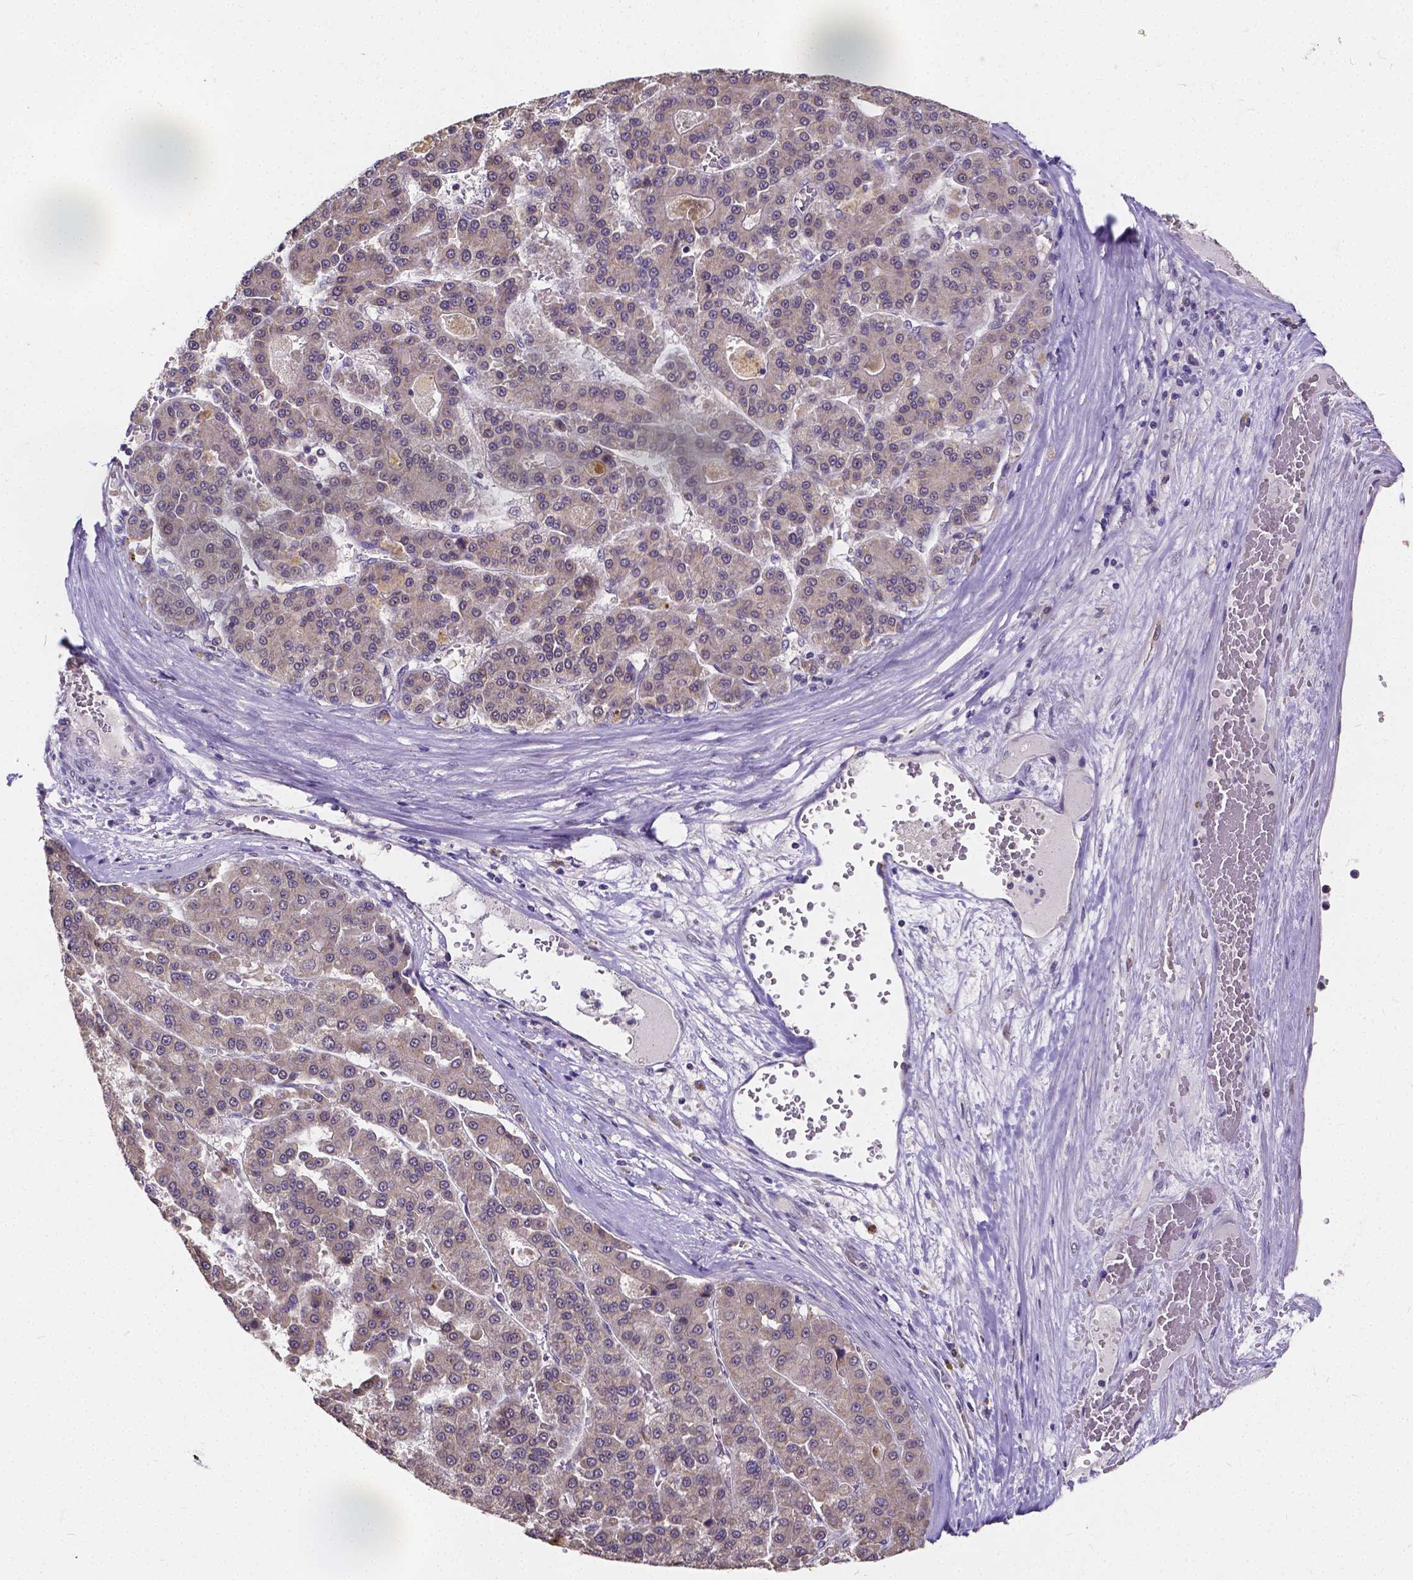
{"staining": {"intensity": "negative", "quantity": "none", "location": "none"}, "tissue": "liver cancer", "cell_type": "Tumor cells", "image_type": "cancer", "snomed": [{"axis": "morphology", "description": "Carcinoma, Hepatocellular, NOS"}, {"axis": "topography", "description": "Liver"}], "caption": "Immunohistochemistry image of neoplastic tissue: human liver hepatocellular carcinoma stained with DAB demonstrates no significant protein positivity in tumor cells.", "gene": "CTNNA2", "patient": {"sex": "male", "age": 70}}